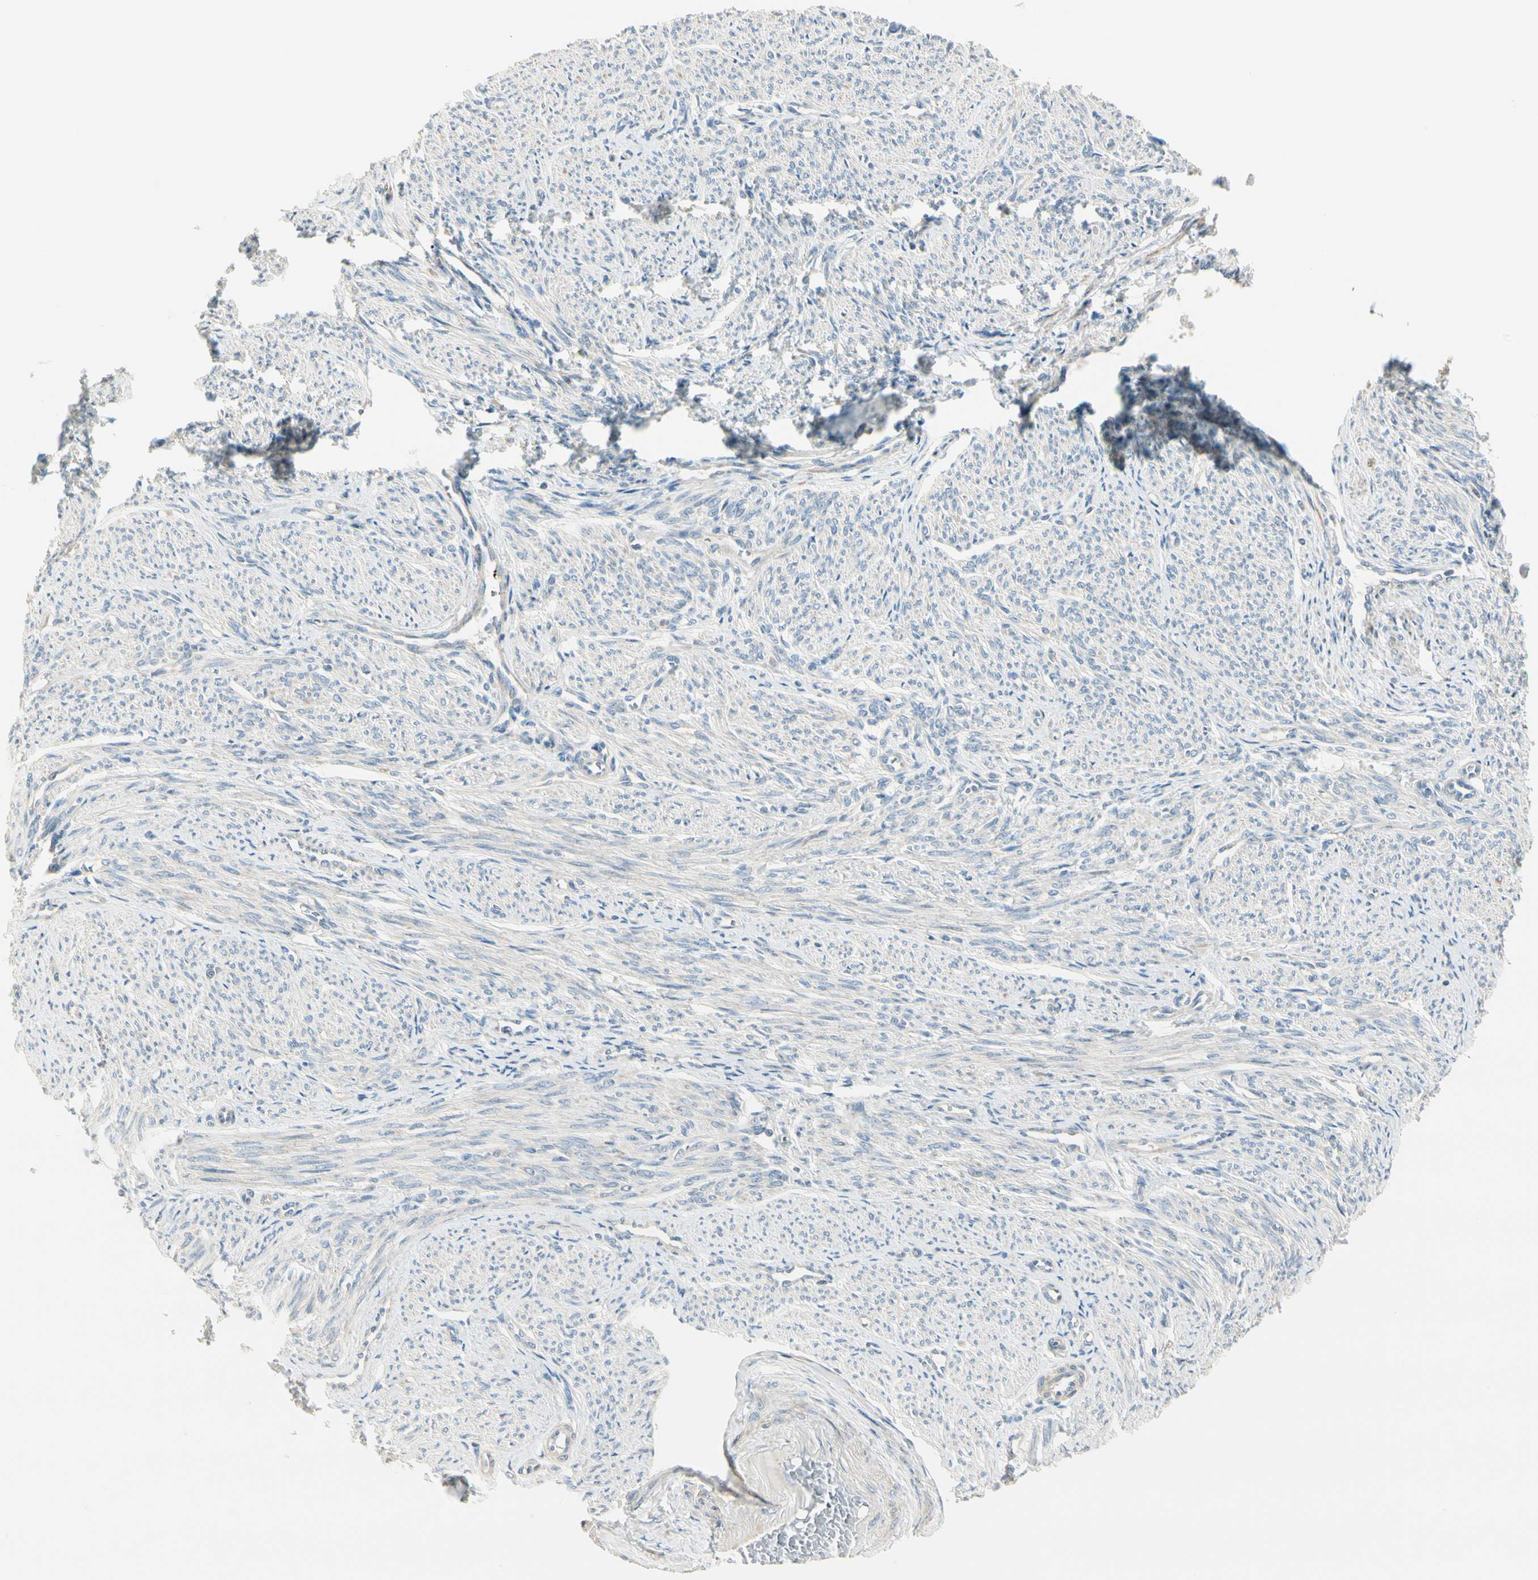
{"staining": {"intensity": "moderate", "quantity": ">75%", "location": "cytoplasmic/membranous"}, "tissue": "smooth muscle", "cell_type": "Smooth muscle cells", "image_type": "normal", "snomed": [{"axis": "morphology", "description": "Normal tissue, NOS"}, {"axis": "topography", "description": "Smooth muscle"}], "caption": "This photomicrograph reveals IHC staining of benign smooth muscle, with medium moderate cytoplasmic/membranous positivity in approximately >75% of smooth muscle cells.", "gene": "ADGRA3", "patient": {"sex": "female", "age": 65}}